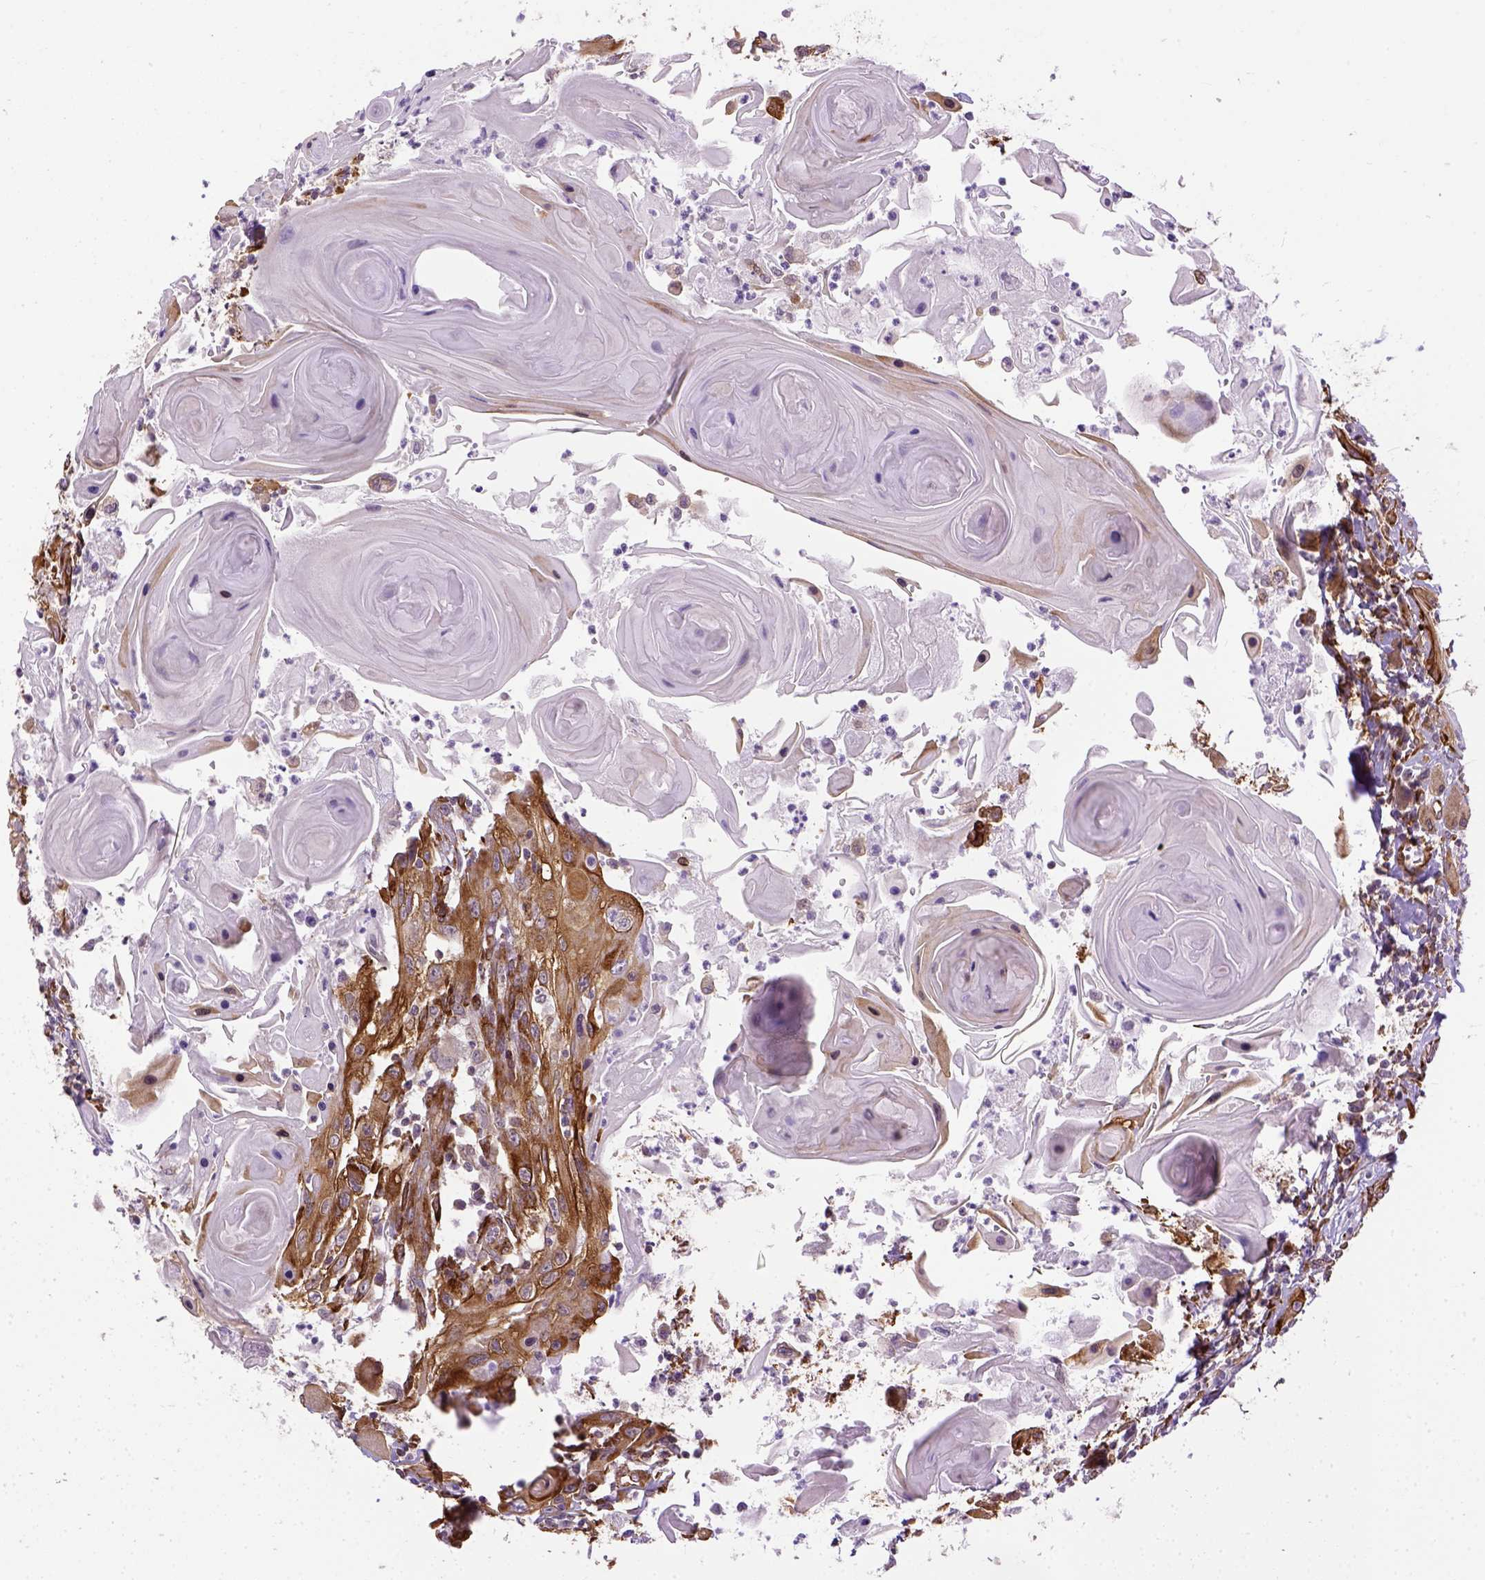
{"staining": {"intensity": "moderate", "quantity": ">75%", "location": "cytoplasmic/membranous"}, "tissue": "head and neck cancer", "cell_type": "Tumor cells", "image_type": "cancer", "snomed": [{"axis": "morphology", "description": "Squamous cell carcinoma, NOS"}, {"axis": "topography", "description": "Head-Neck"}], "caption": "This is a micrograph of immunohistochemistry (IHC) staining of head and neck cancer (squamous cell carcinoma), which shows moderate expression in the cytoplasmic/membranous of tumor cells.", "gene": "KAZN", "patient": {"sex": "female", "age": 80}}